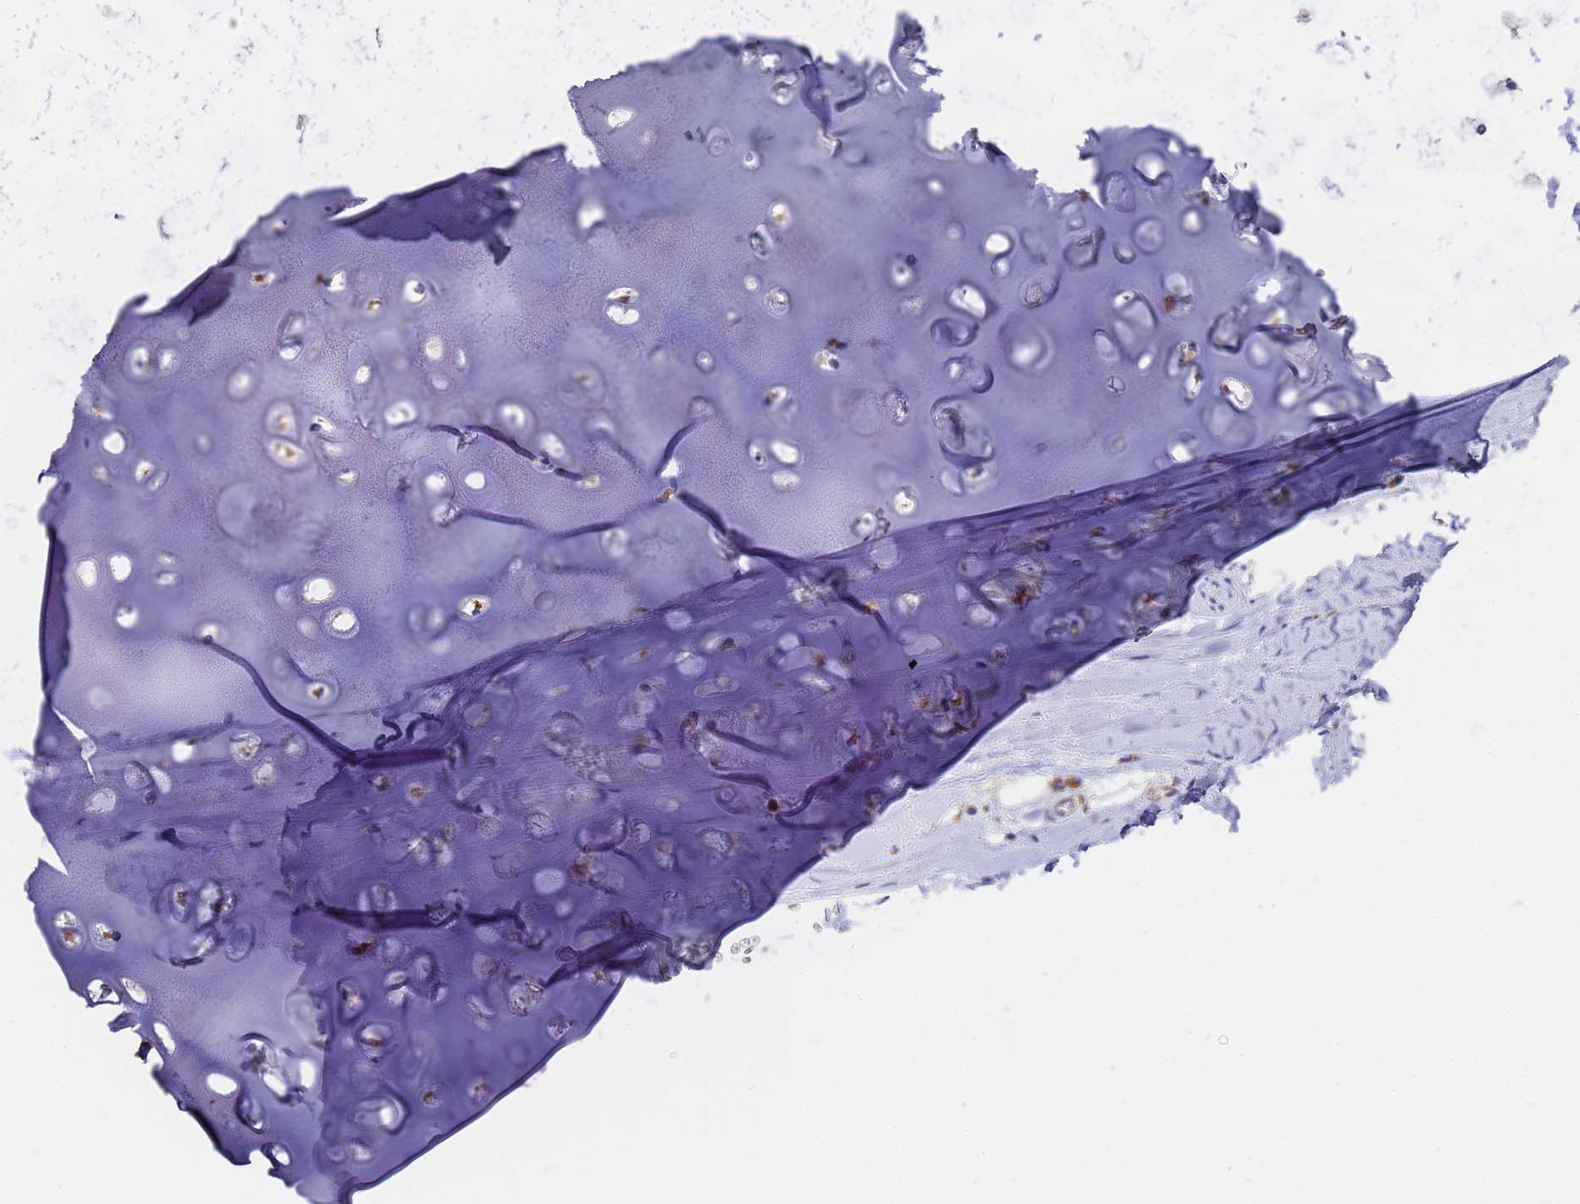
{"staining": {"intensity": "negative", "quantity": "none", "location": "none"}, "tissue": "adipose tissue", "cell_type": "Adipocytes", "image_type": "normal", "snomed": [{"axis": "morphology", "description": "Normal tissue, NOS"}, {"axis": "topography", "description": "Lymph node"}, {"axis": "topography", "description": "Bronchus"}], "caption": "Image shows no protein positivity in adipocytes of normal adipose tissue. Nuclei are stained in blue.", "gene": "CNIH4", "patient": {"sex": "male", "age": 63}}